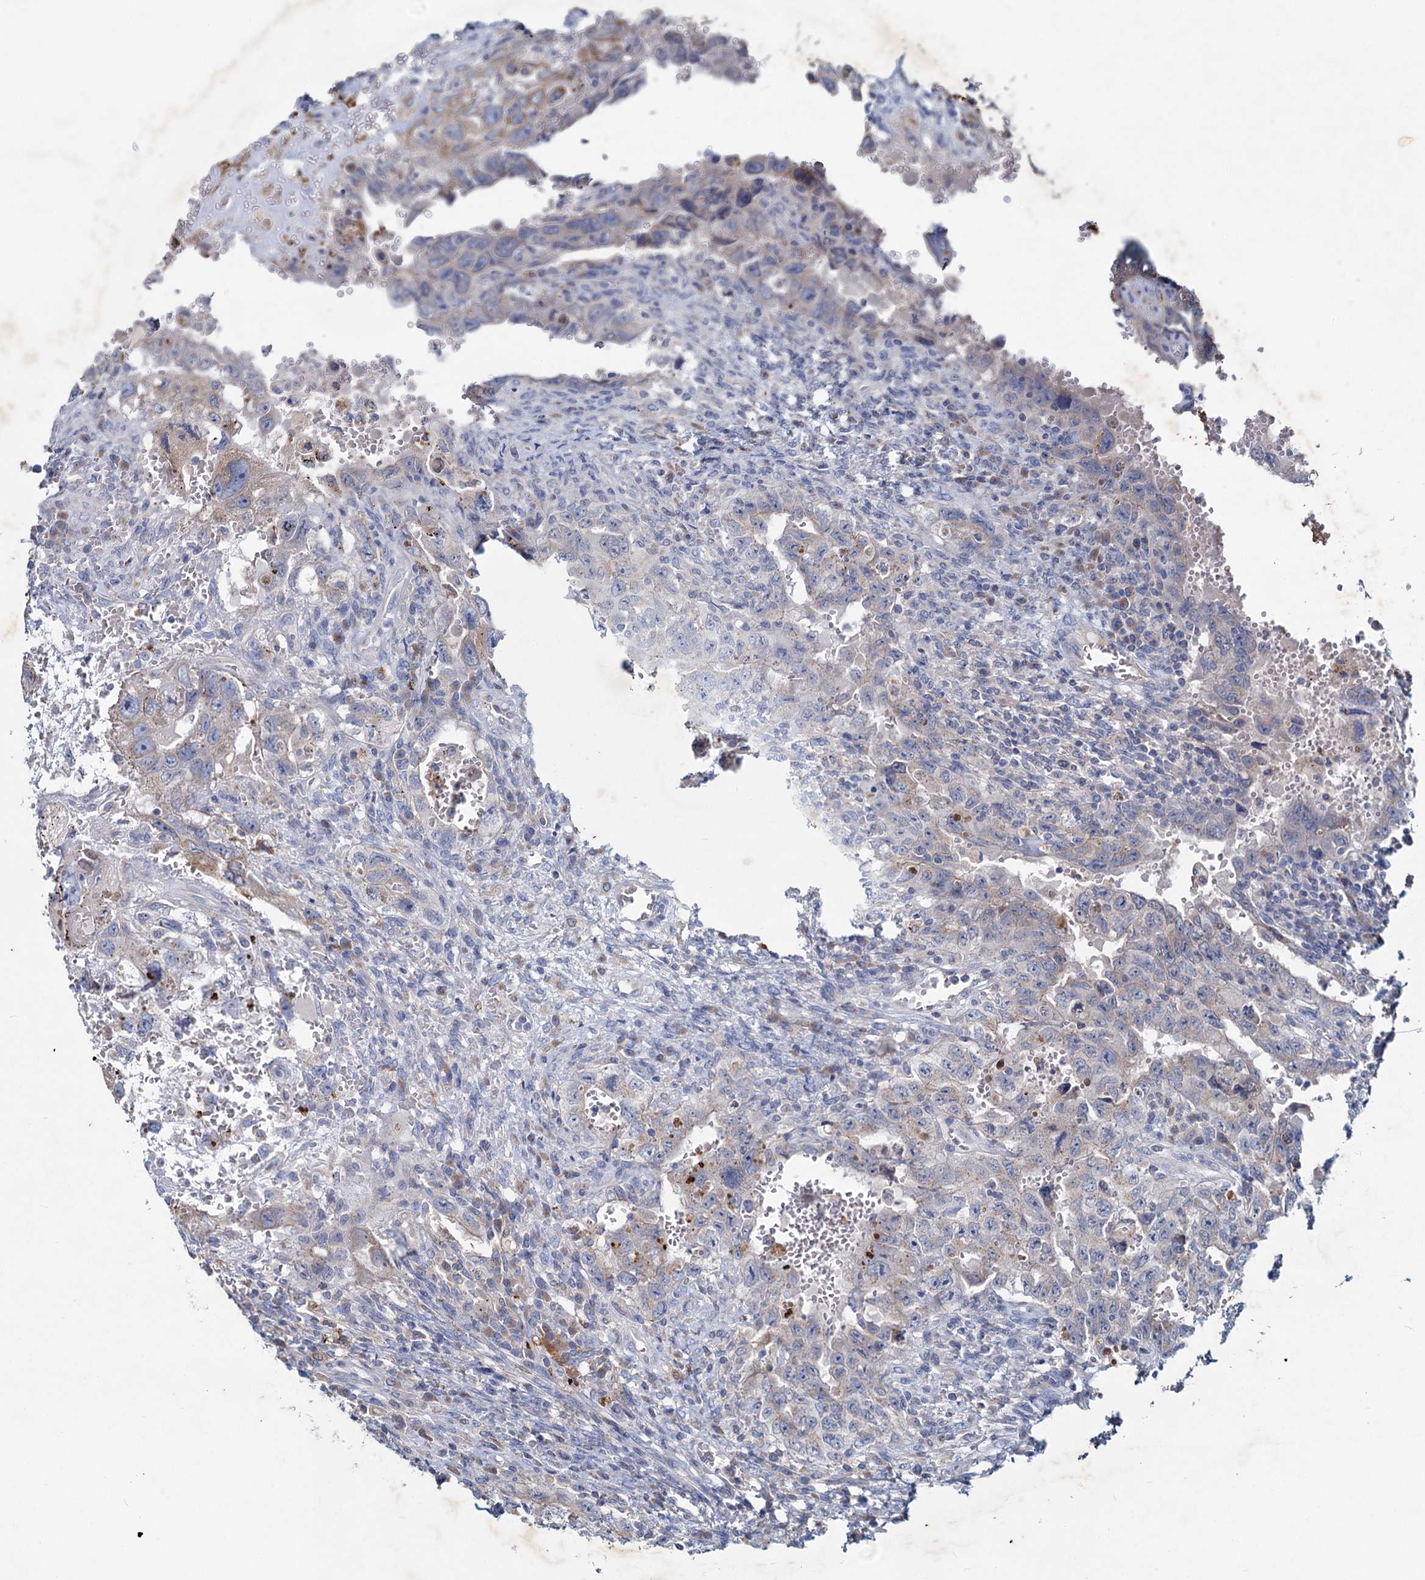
{"staining": {"intensity": "negative", "quantity": "none", "location": "none"}, "tissue": "testis cancer", "cell_type": "Tumor cells", "image_type": "cancer", "snomed": [{"axis": "morphology", "description": "Carcinoma, Embryonal, NOS"}, {"axis": "topography", "description": "Testis"}], "caption": "An IHC micrograph of testis embryonal carcinoma is shown. There is no staining in tumor cells of testis embryonal carcinoma.", "gene": "TMX2", "patient": {"sex": "male", "age": 26}}